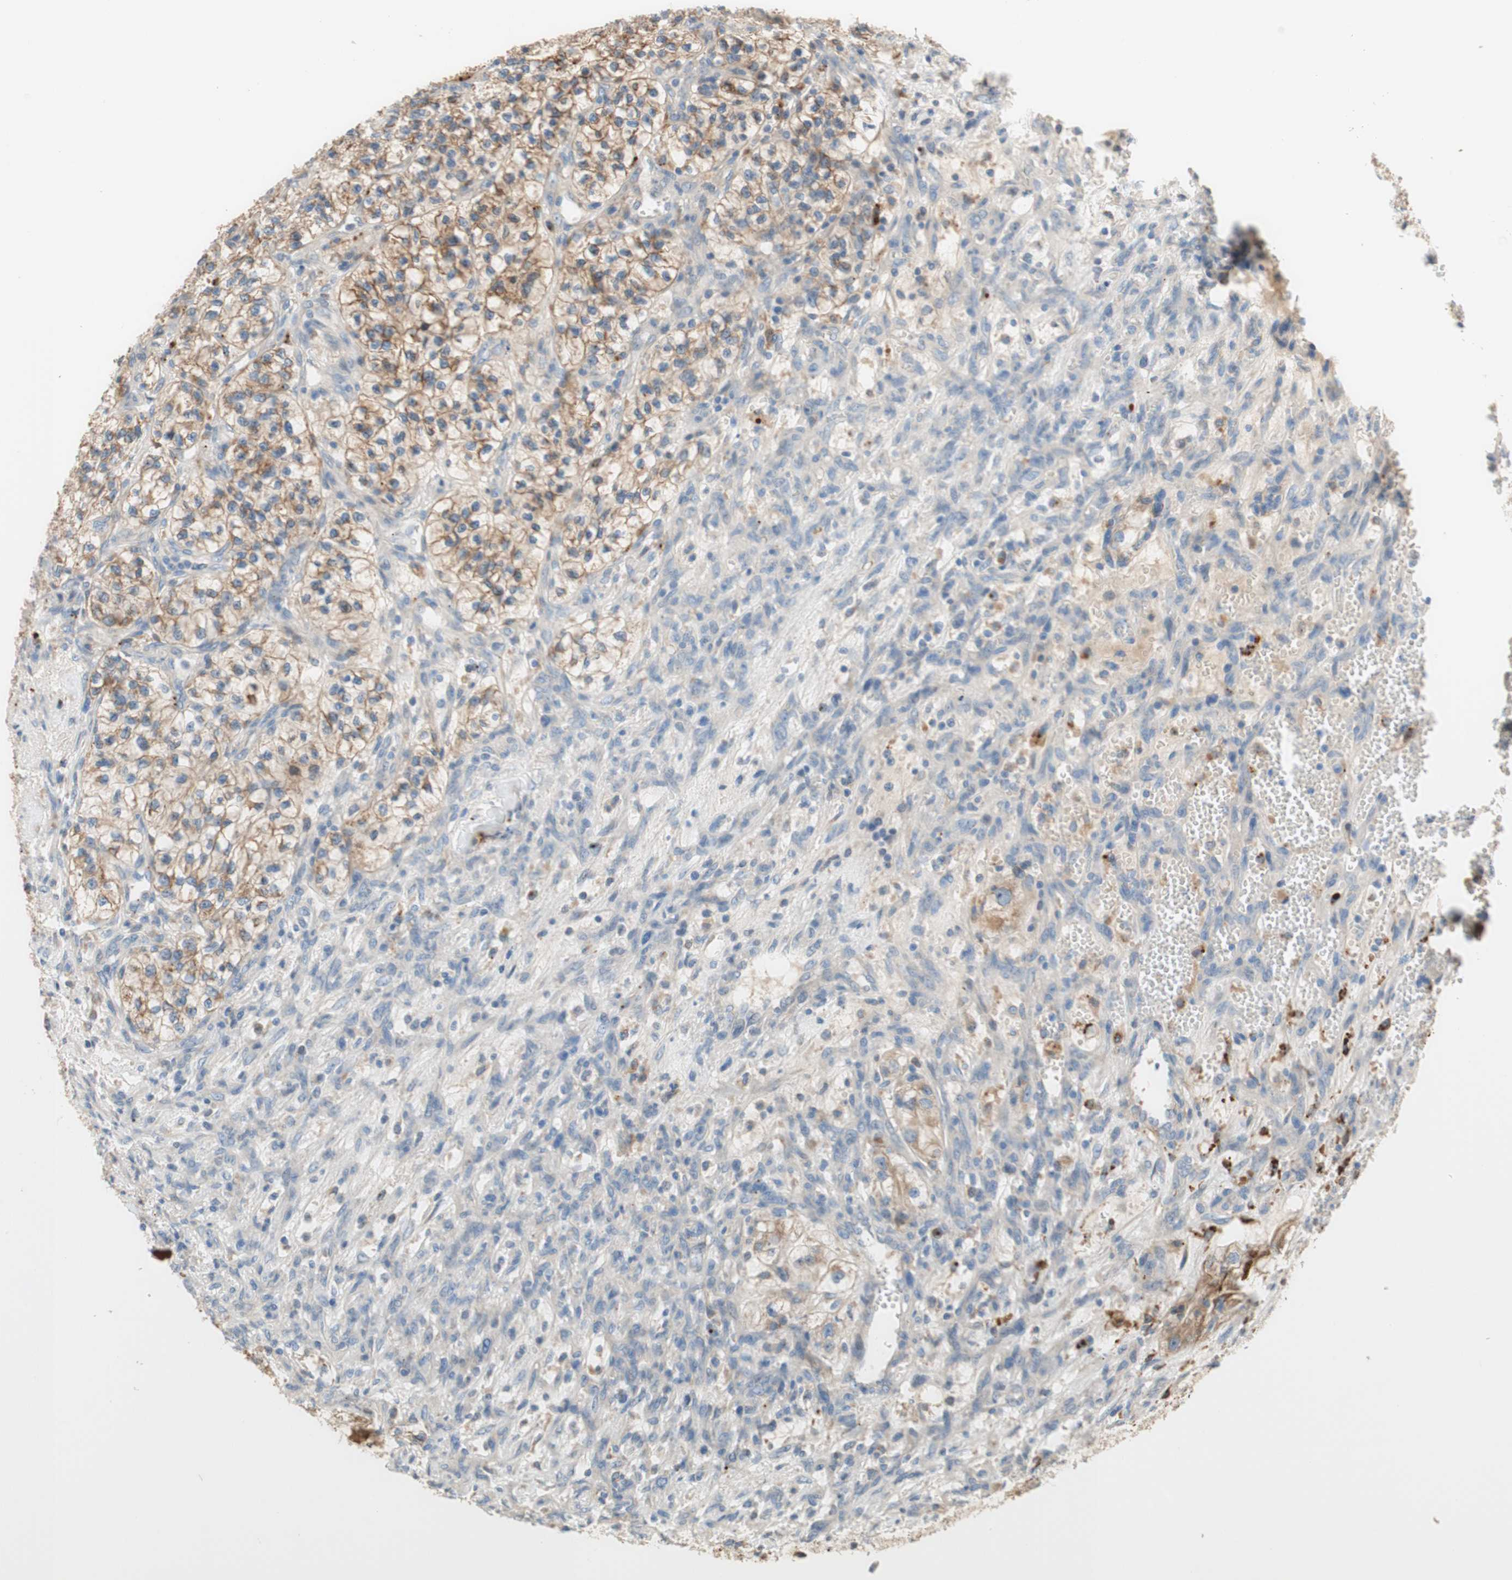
{"staining": {"intensity": "weak", "quantity": "25%-75%", "location": "cytoplasmic/membranous"}, "tissue": "renal cancer", "cell_type": "Tumor cells", "image_type": "cancer", "snomed": [{"axis": "morphology", "description": "Adenocarcinoma, NOS"}, {"axis": "topography", "description": "Kidney"}], "caption": "Protein expression analysis of renal cancer (adenocarcinoma) reveals weak cytoplasmic/membranous expression in approximately 25%-75% of tumor cells.", "gene": "PTPN21", "patient": {"sex": "female", "age": 57}}